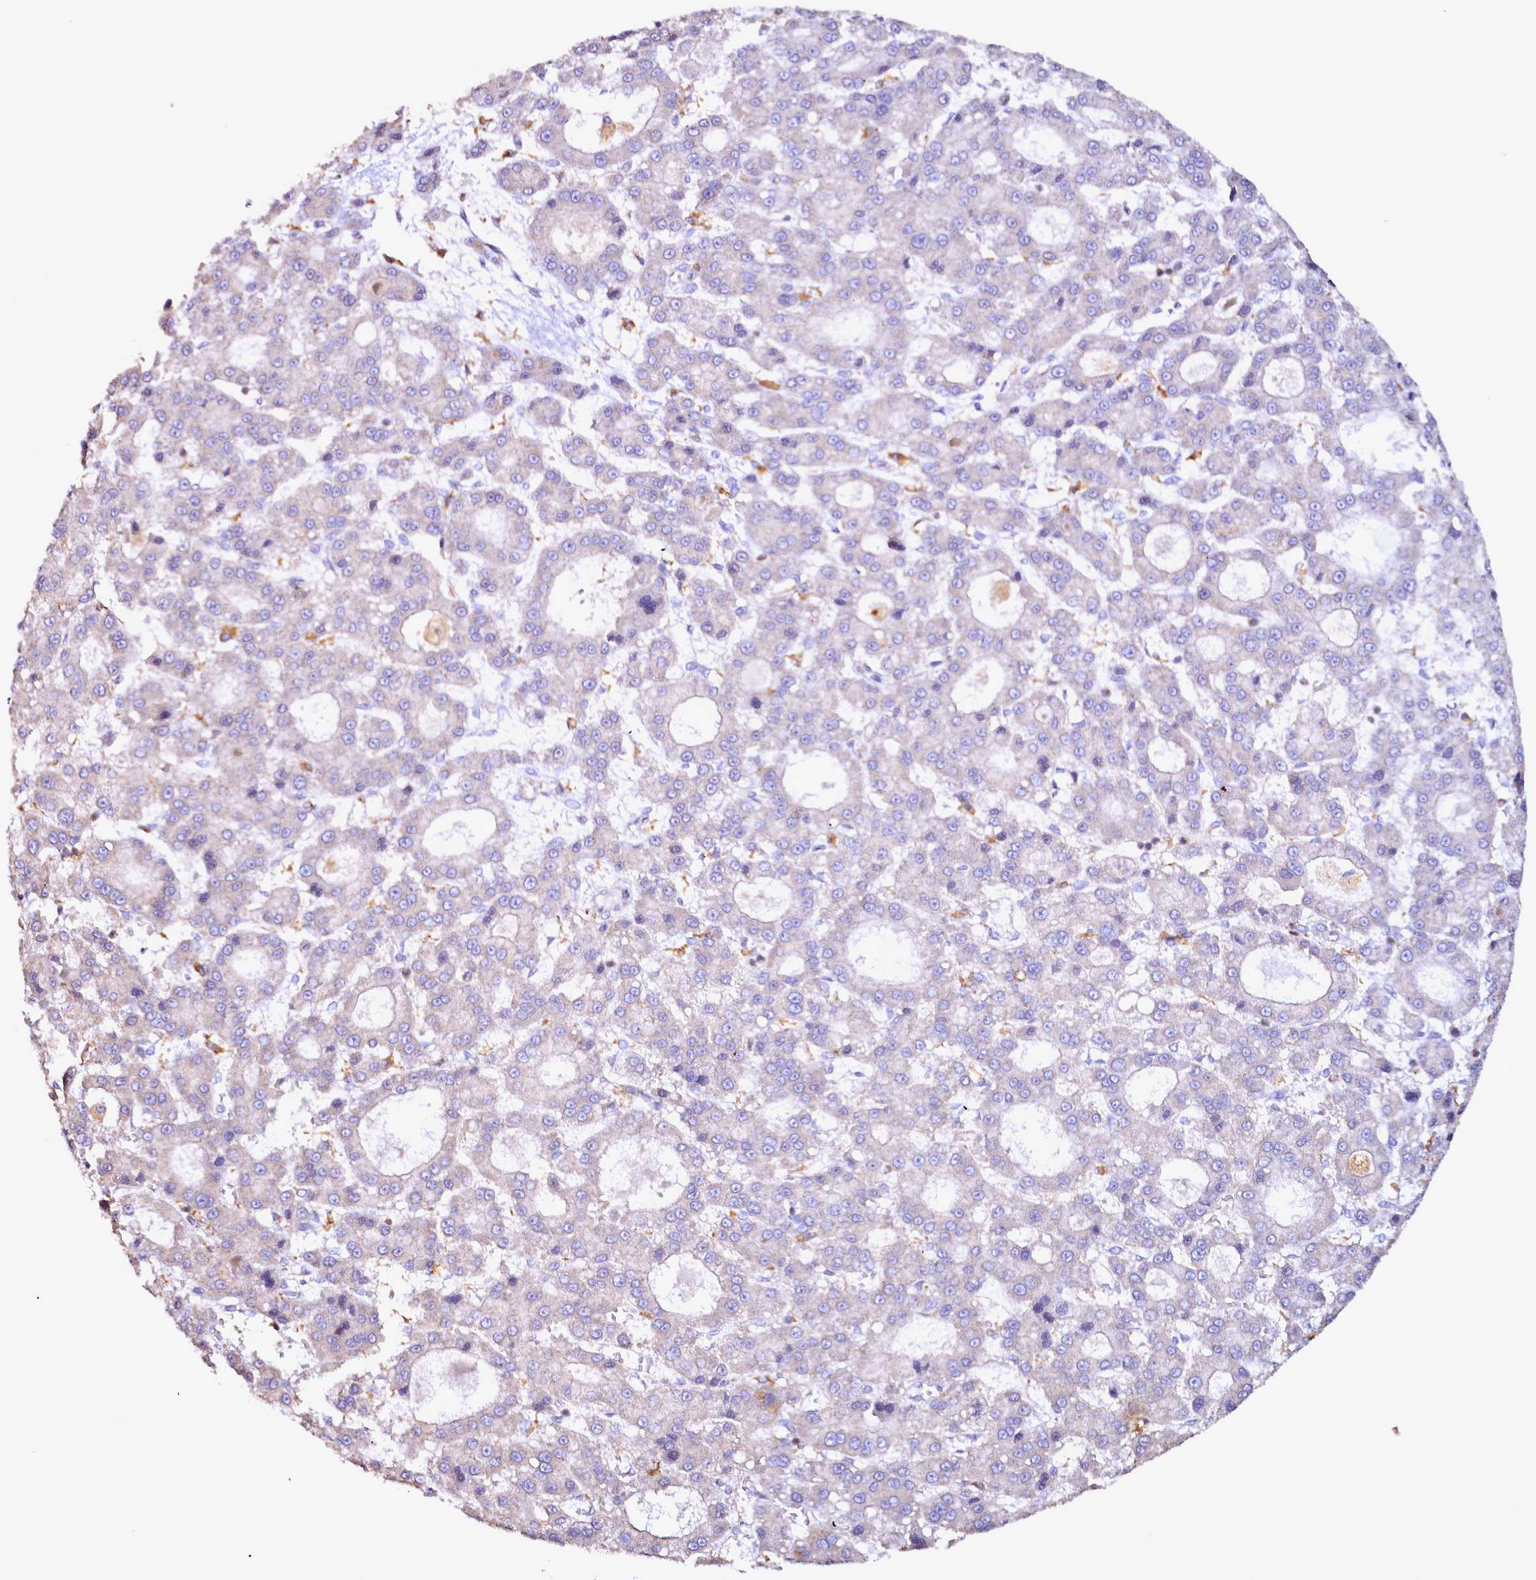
{"staining": {"intensity": "negative", "quantity": "none", "location": "none"}, "tissue": "liver cancer", "cell_type": "Tumor cells", "image_type": "cancer", "snomed": [{"axis": "morphology", "description": "Carcinoma, Hepatocellular, NOS"}, {"axis": "topography", "description": "Liver"}], "caption": "This image is of liver cancer stained with immunohistochemistry to label a protein in brown with the nuclei are counter-stained blue. There is no positivity in tumor cells. The staining was performed using DAB to visualize the protein expression in brown, while the nuclei were stained in blue with hematoxylin (Magnification: 20x).", "gene": "NCKAP1L", "patient": {"sex": "male", "age": 70}}